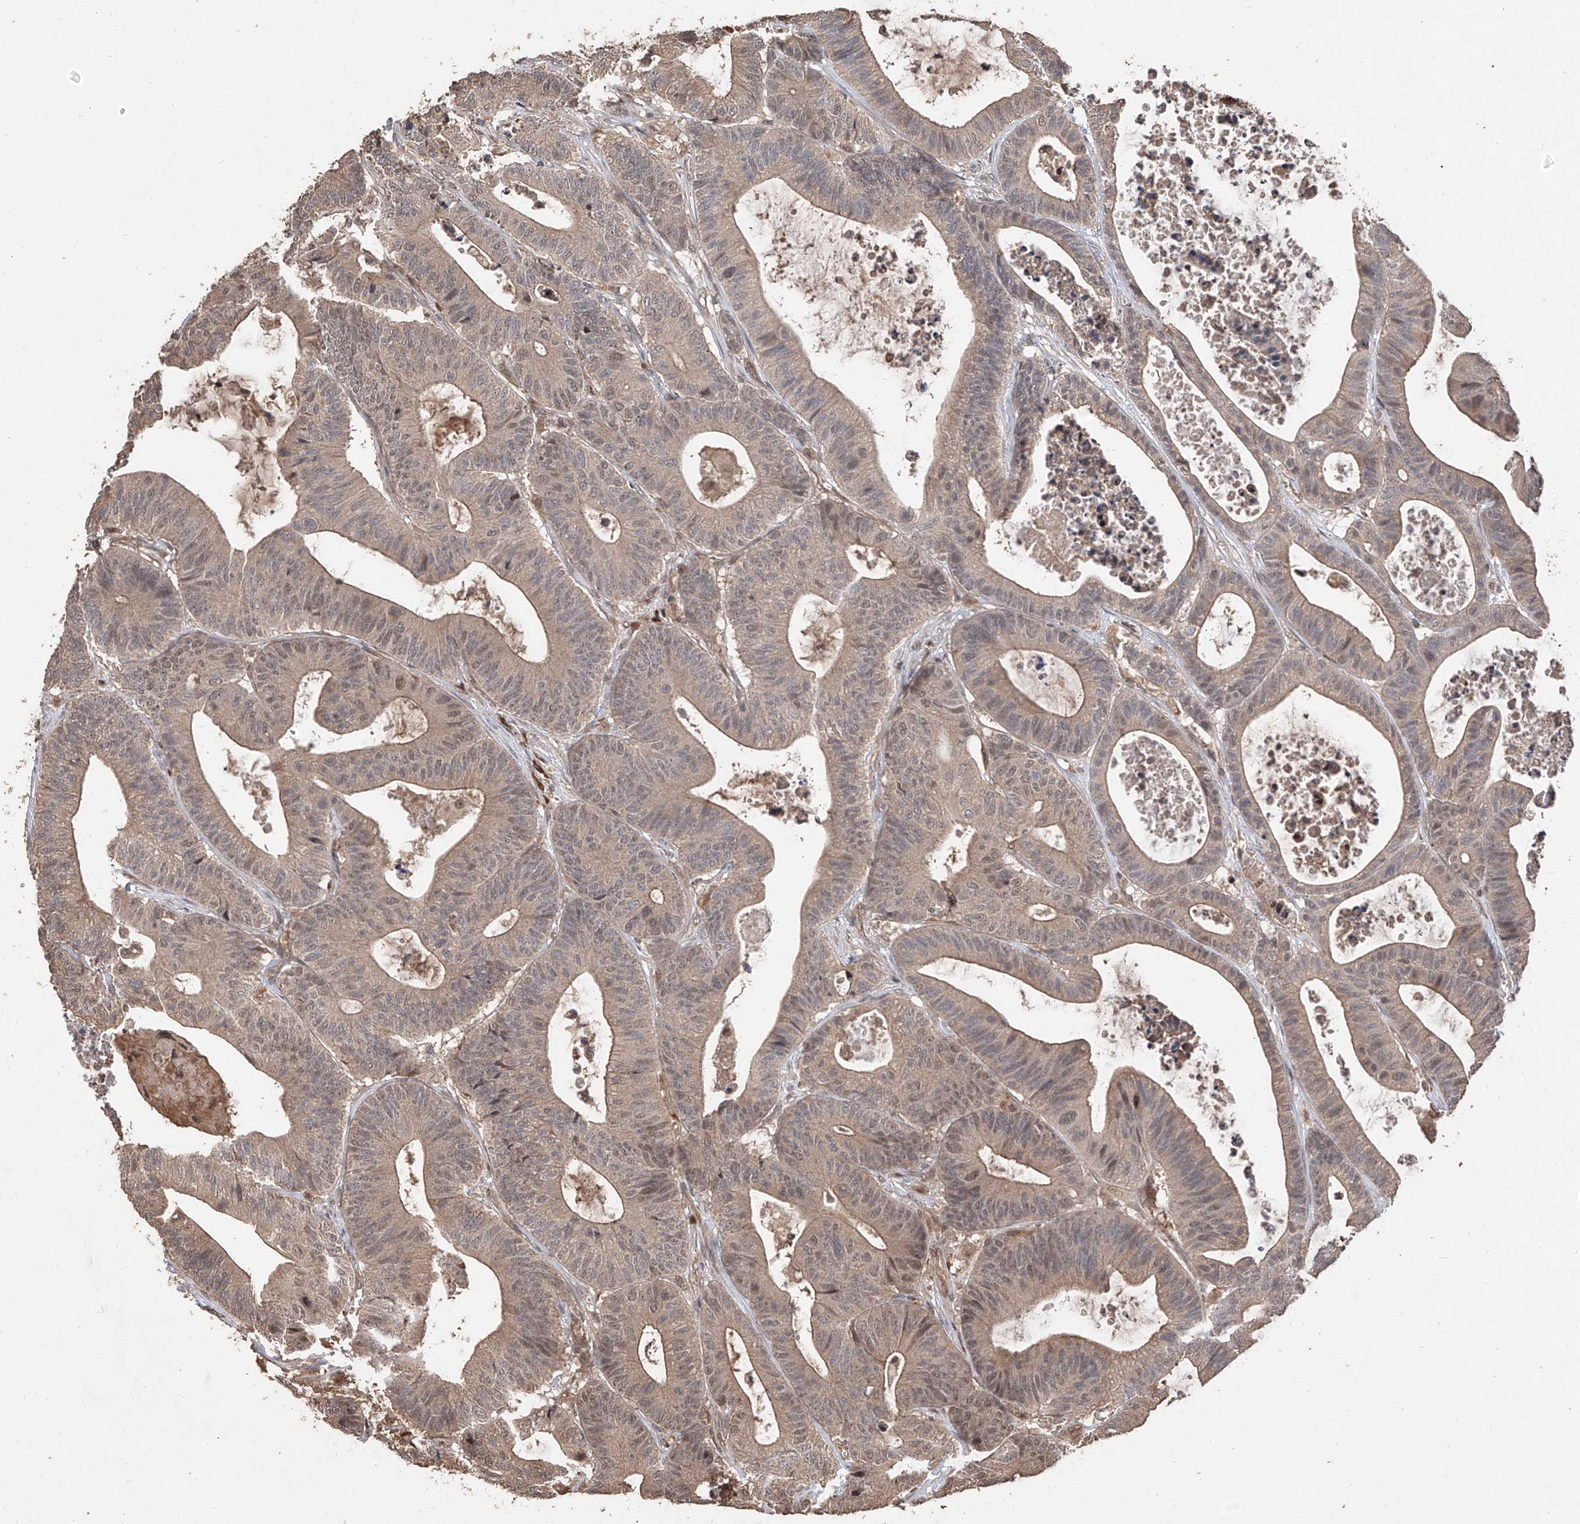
{"staining": {"intensity": "weak", "quantity": ">75%", "location": "cytoplasmic/membranous,nuclear"}, "tissue": "colorectal cancer", "cell_type": "Tumor cells", "image_type": "cancer", "snomed": [{"axis": "morphology", "description": "Adenocarcinoma, NOS"}, {"axis": "topography", "description": "Colon"}], "caption": "Weak cytoplasmic/membranous and nuclear positivity for a protein is seen in about >75% of tumor cells of colorectal cancer (adenocarcinoma) using immunohistochemistry.", "gene": "FAM135A", "patient": {"sex": "female", "age": 84}}